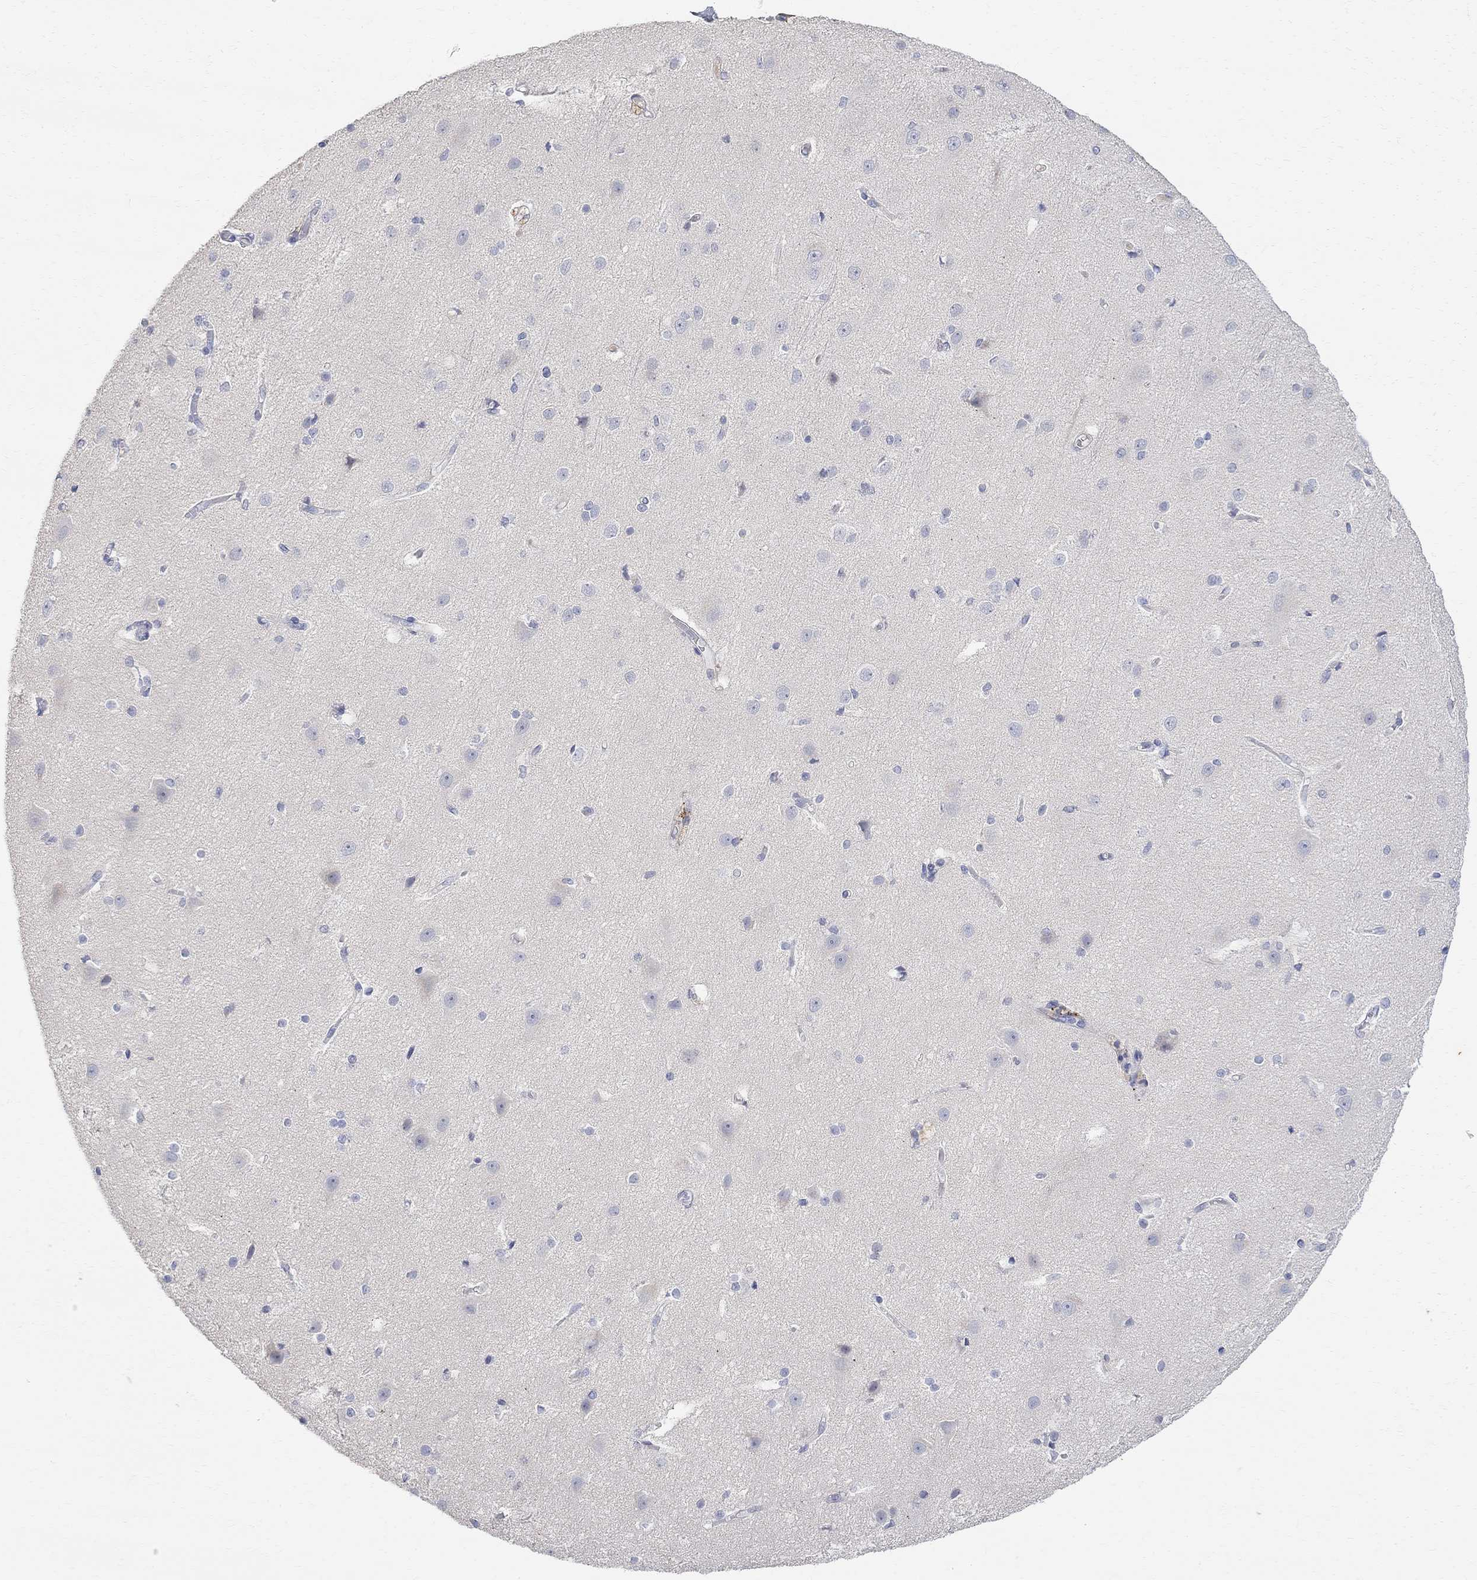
{"staining": {"intensity": "negative", "quantity": "none", "location": "none"}, "tissue": "cerebral cortex", "cell_type": "Endothelial cells", "image_type": "normal", "snomed": [{"axis": "morphology", "description": "Normal tissue, NOS"}, {"axis": "topography", "description": "Cerebral cortex"}], "caption": "DAB immunohistochemical staining of normal cerebral cortex displays no significant expression in endothelial cells.", "gene": "FNDC5", "patient": {"sex": "male", "age": 37}}